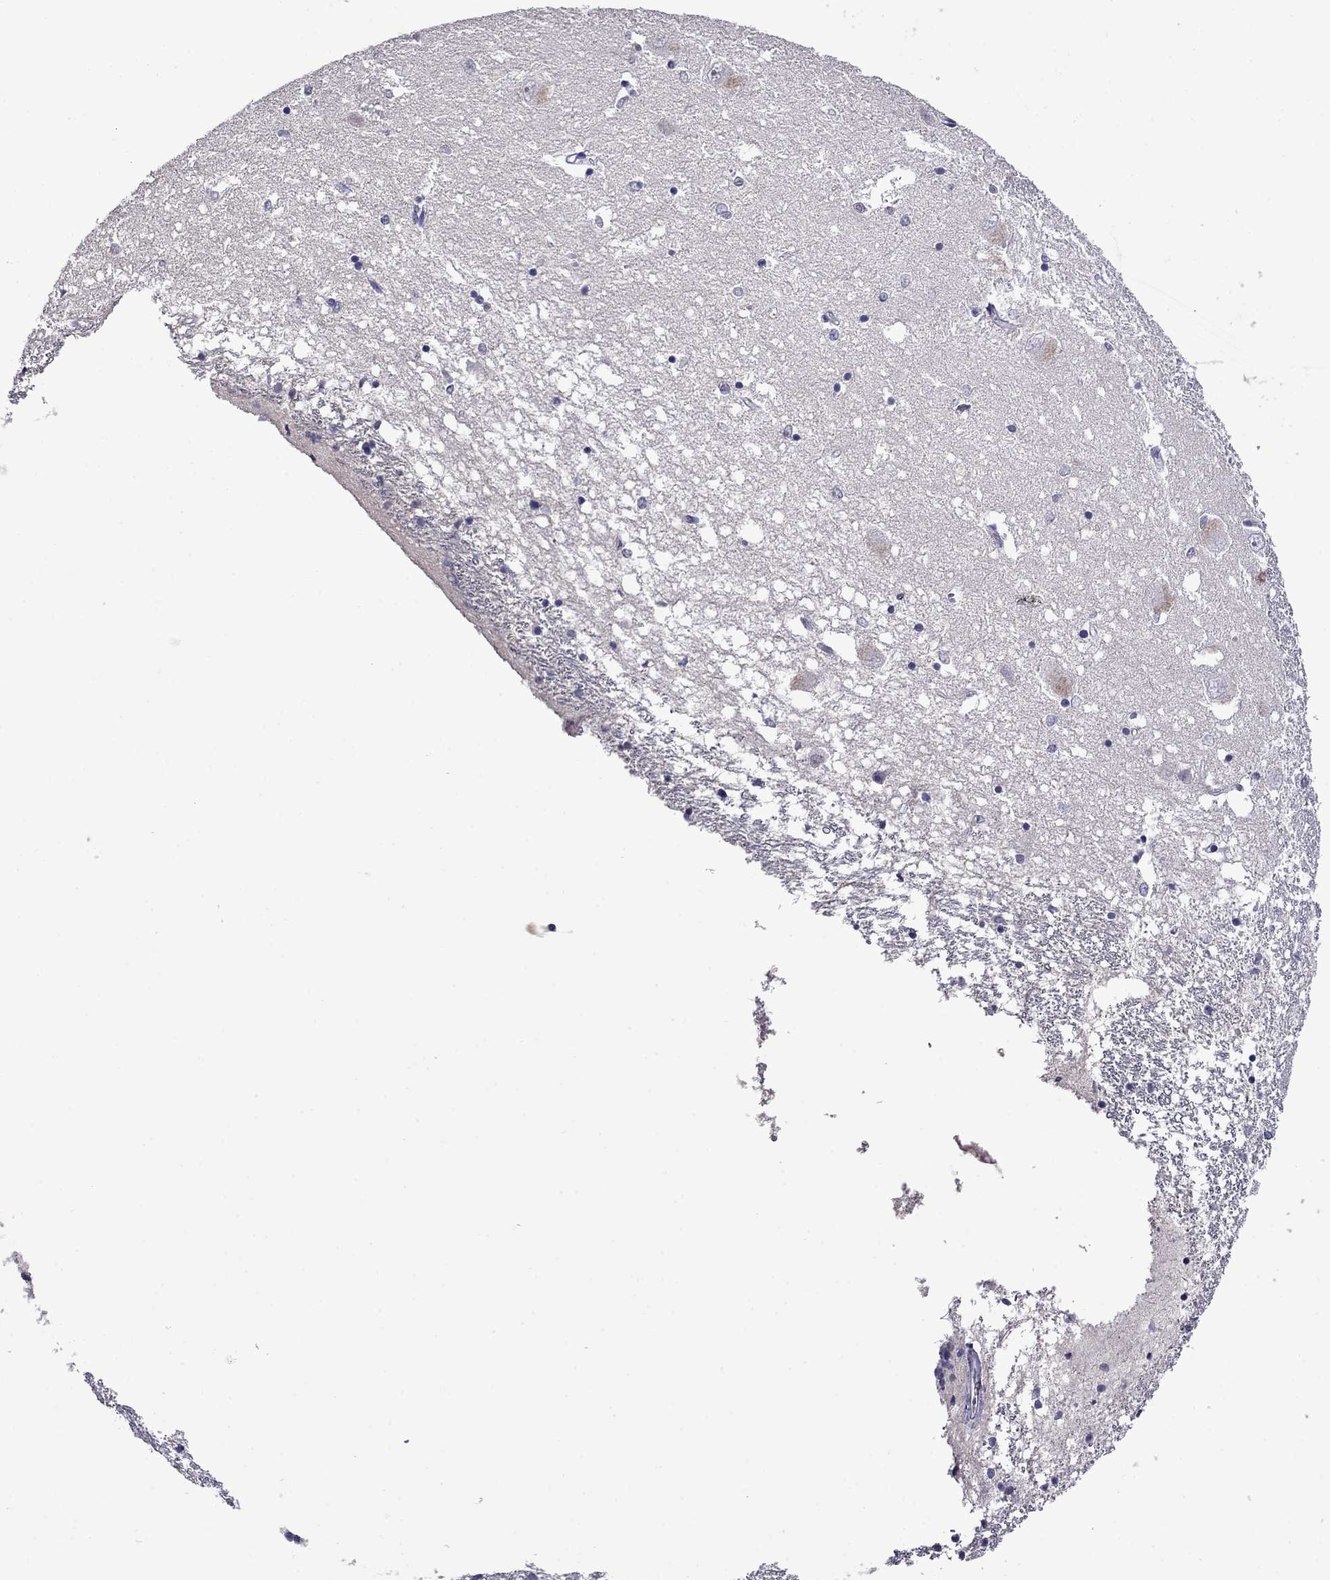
{"staining": {"intensity": "negative", "quantity": "none", "location": "none"}, "tissue": "caudate", "cell_type": "Glial cells", "image_type": "normal", "snomed": [{"axis": "morphology", "description": "Normal tissue, NOS"}, {"axis": "topography", "description": "Lateral ventricle wall"}], "caption": "IHC of benign human caudate displays no staining in glial cells.", "gene": "STAR", "patient": {"sex": "female", "age": 71}}